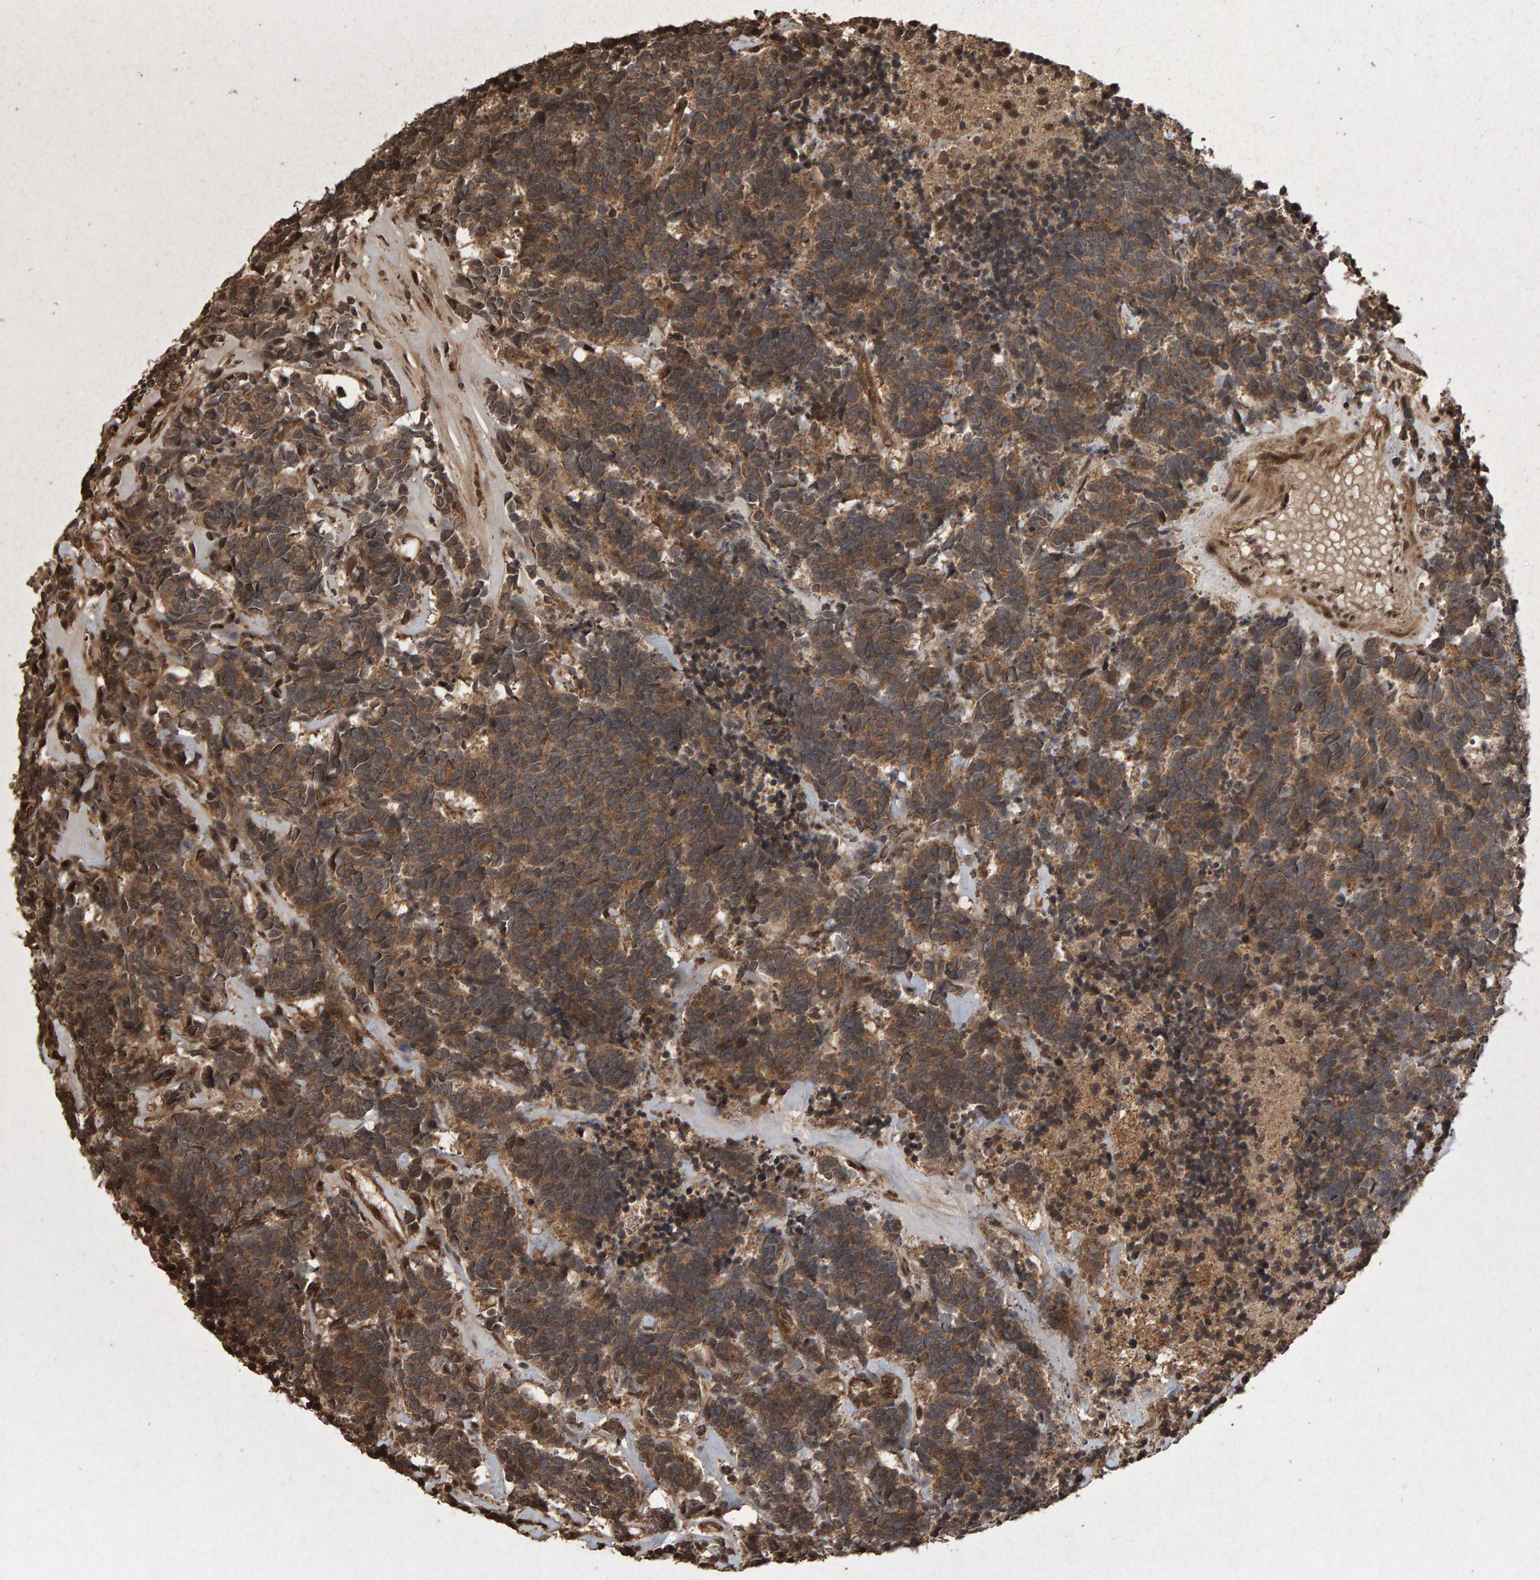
{"staining": {"intensity": "moderate", "quantity": ">75%", "location": "cytoplasmic/membranous"}, "tissue": "carcinoid", "cell_type": "Tumor cells", "image_type": "cancer", "snomed": [{"axis": "morphology", "description": "Carcinoma, NOS"}, {"axis": "morphology", "description": "Carcinoid, malignant, NOS"}, {"axis": "topography", "description": "Urinary bladder"}], "caption": "High-magnification brightfield microscopy of malignant carcinoid stained with DAB (brown) and counterstained with hematoxylin (blue). tumor cells exhibit moderate cytoplasmic/membranous expression is present in approximately>75% of cells. (Stains: DAB (3,3'-diaminobenzidine) in brown, nuclei in blue, Microscopy: brightfield microscopy at high magnification).", "gene": "OSBP2", "patient": {"sex": "male", "age": 57}}